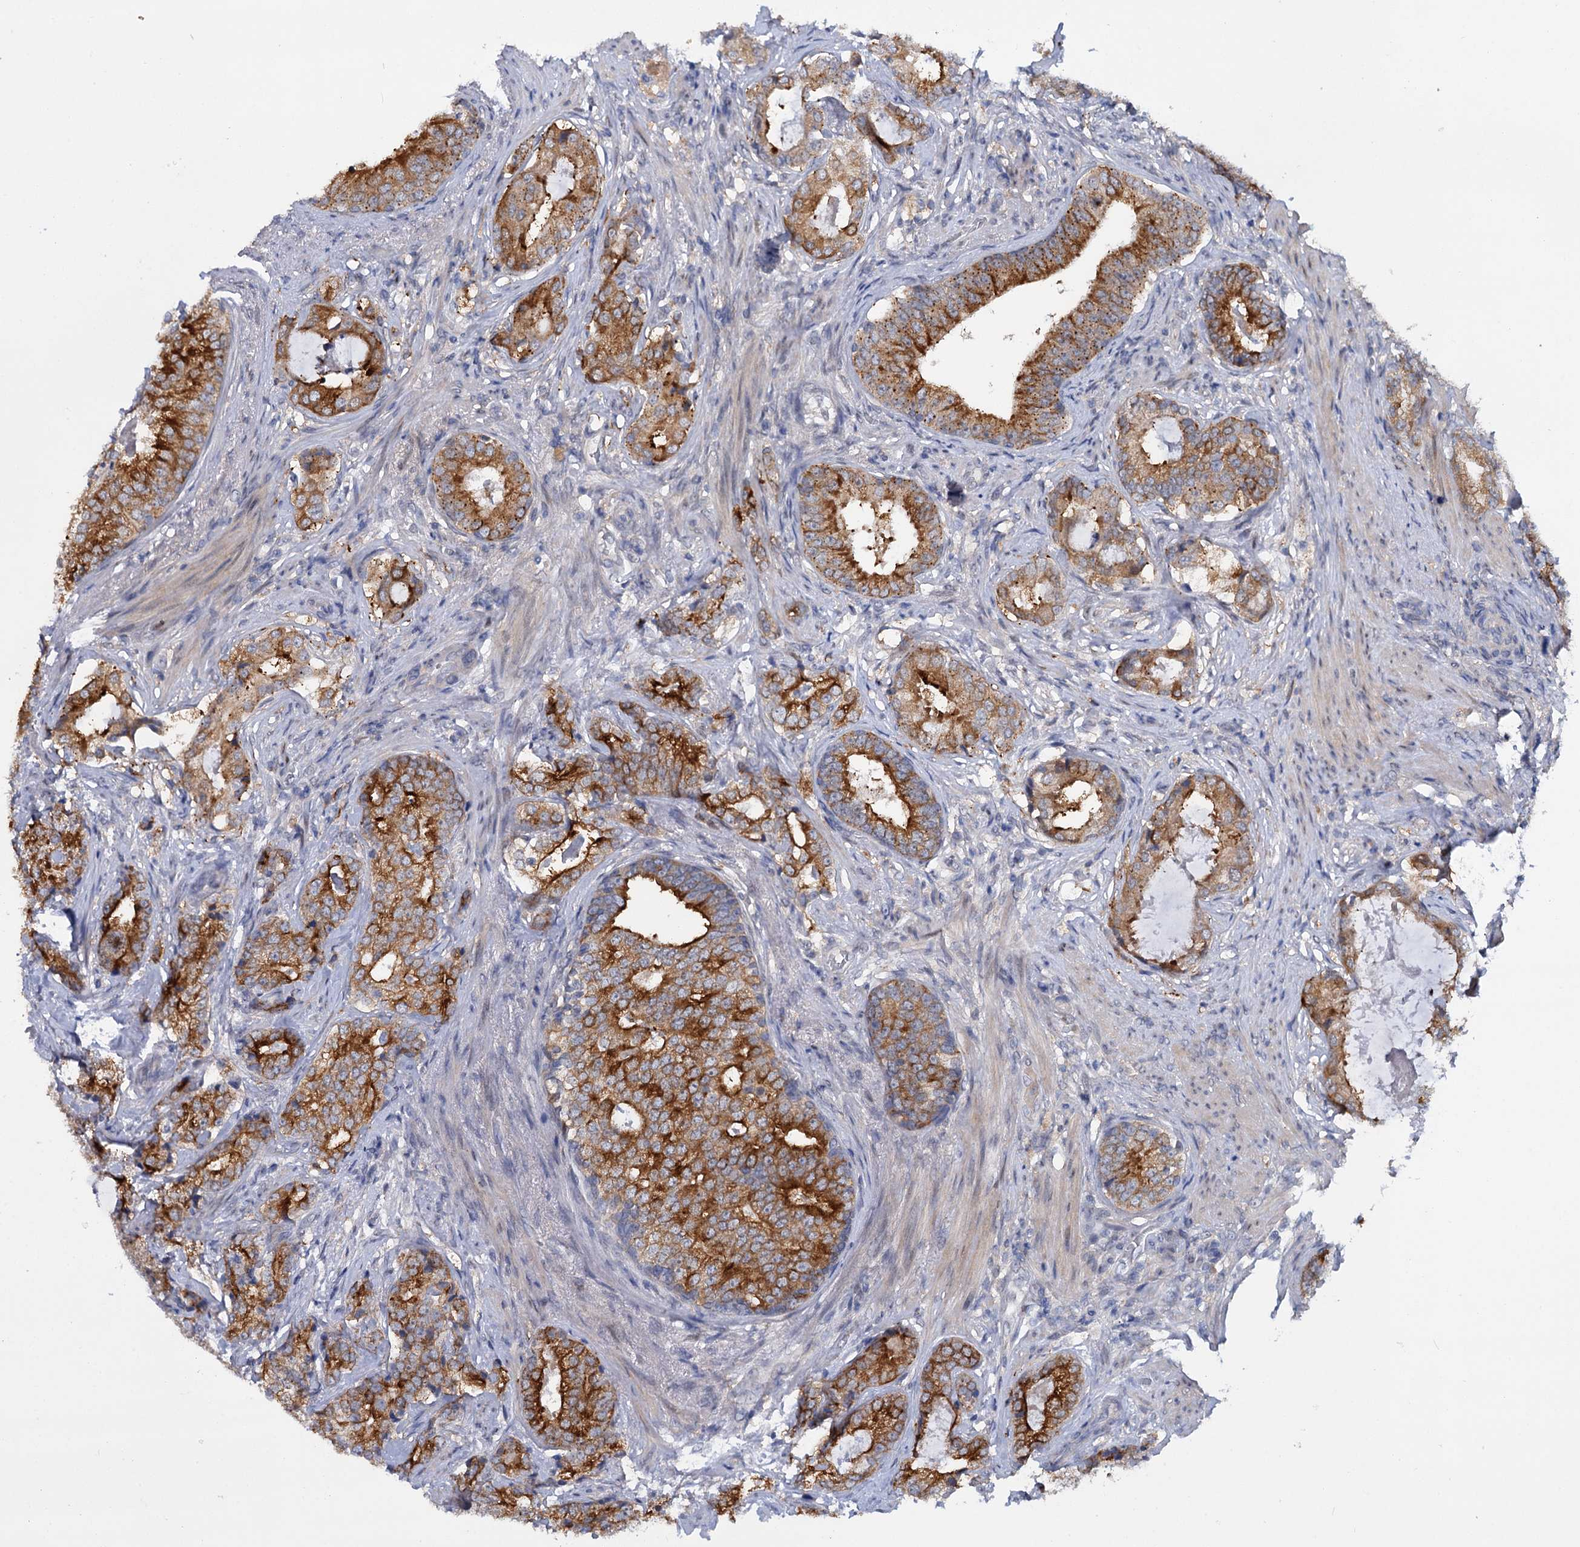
{"staining": {"intensity": "strong", "quantity": ">75%", "location": "cytoplasmic/membranous"}, "tissue": "prostate cancer", "cell_type": "Tumor cells", "image_type": "cancer", "snomed": [{"axis": "morphology", "description": "Adenocarcinoma, Low grade"}, {"axis": "topography", "description": "Prostate"}], "caption": "Immunohistochemistry of prostate adenocarcinoma (low-grade) demonstrates high levels of strong cytoplasmic/membranous expression in approximately >75% of tumor cells.", "gene": "MID1IP1", "patient": {"sex": "male", "age": 71}}